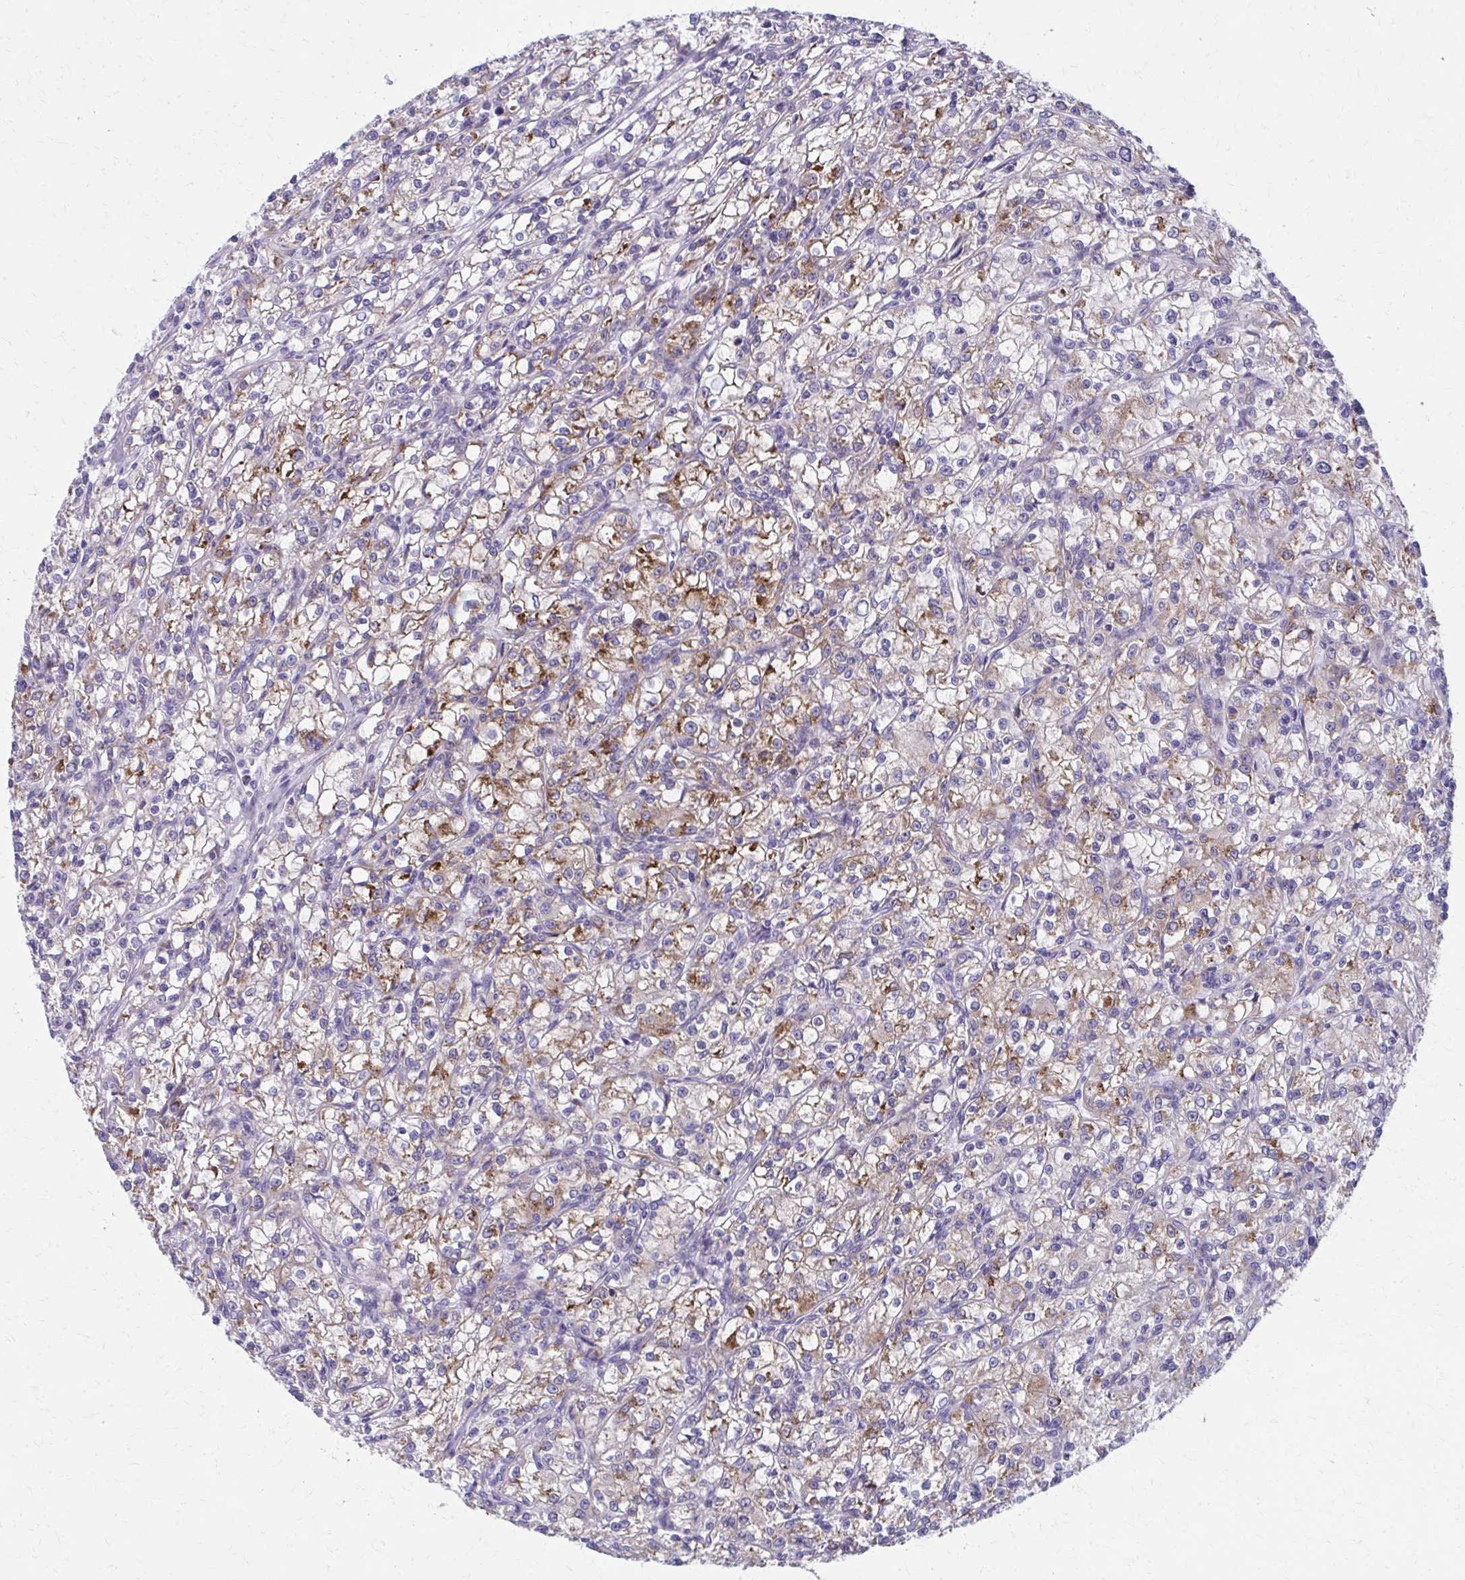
{"staining": {"intensity": "moderate", "quantity": ">75%", "location": "cytoplasmic/membranous"}, "tissue": "renal cancer", "cell_type": "Tumor cells", "image_type": "cancer", "snomed": [{"axis": "morphology", "description": "Adenocarcinoma, NOS"}, {"axis": "topography", "description": "Kidney"}], "caption": "Immunohistochemistry (IHC) micrograph of neoplastic tissue: renal adenocarcinoma stained using immunohistochemistry shows medium levels of moderate protein expression localized specifically in the cytoplasmic/membranous of tumor cells, appearing as a cytoplasmic/membranous brown color.", "gene": "SPATS2L", "patient": {"sex": "female", "age": 59}}